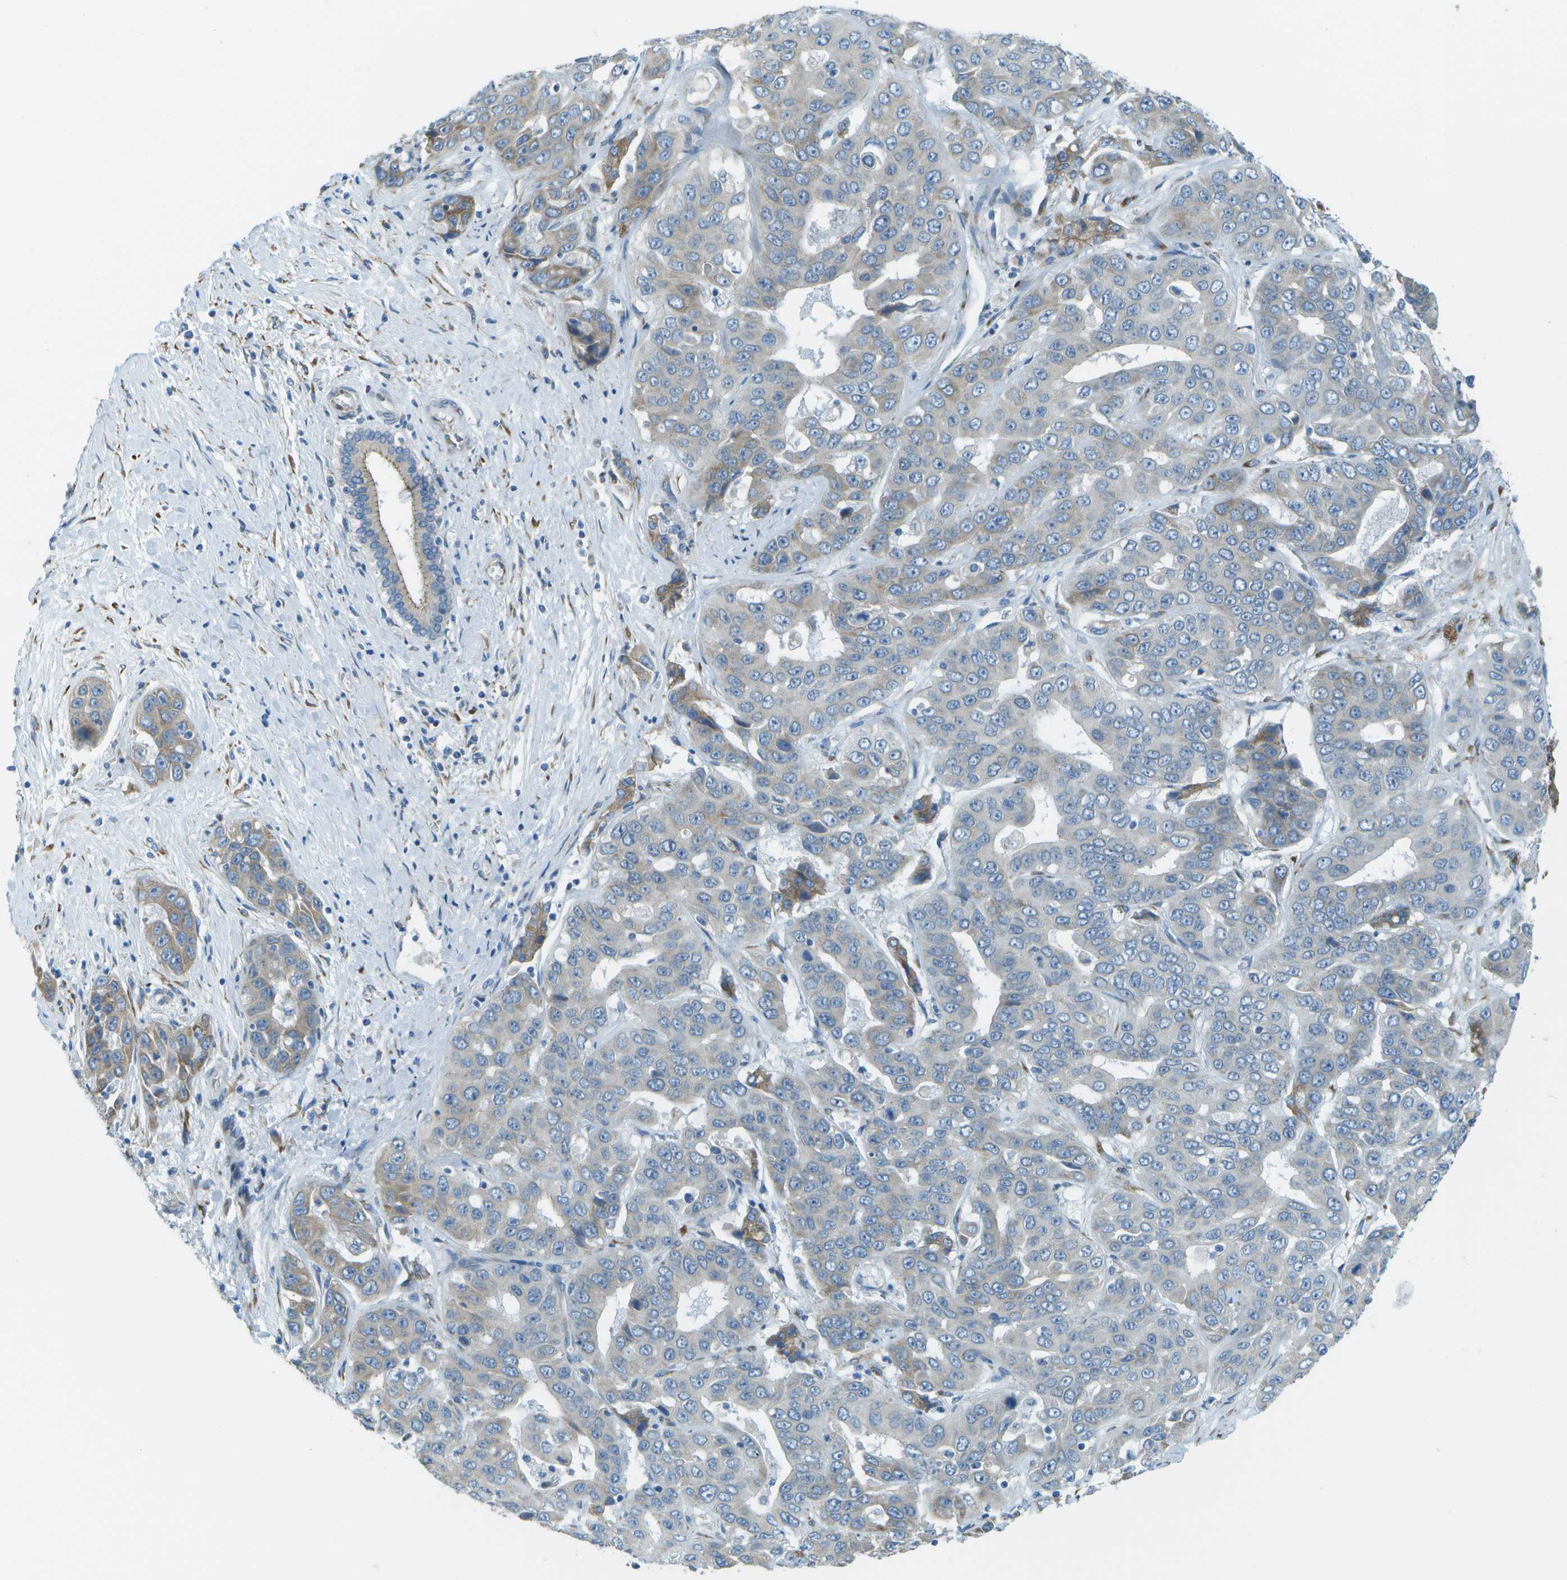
{"staining": {"intensity": "negative", "quantity": "none", "location": "none"}, "tissue": "liver cancer", "cell_type": "Tumor cells", "image_type": "cancer", "snomed": [{"axis": "morphology", "description": "Cholangiocarcinoma"}, {"axis": "topography", "description": "Liver"}], "caption": "Histopathology image shows no significant protein staining in tumor cells of liver cancer (cholangiocarcinoma). Brightfield microscopy of IHC stained with DAB (brown) and hematoxylin (blue), captured at high magnification.", "gene": "KCTD3", "patient": {"sex": "female", "age": 52}}